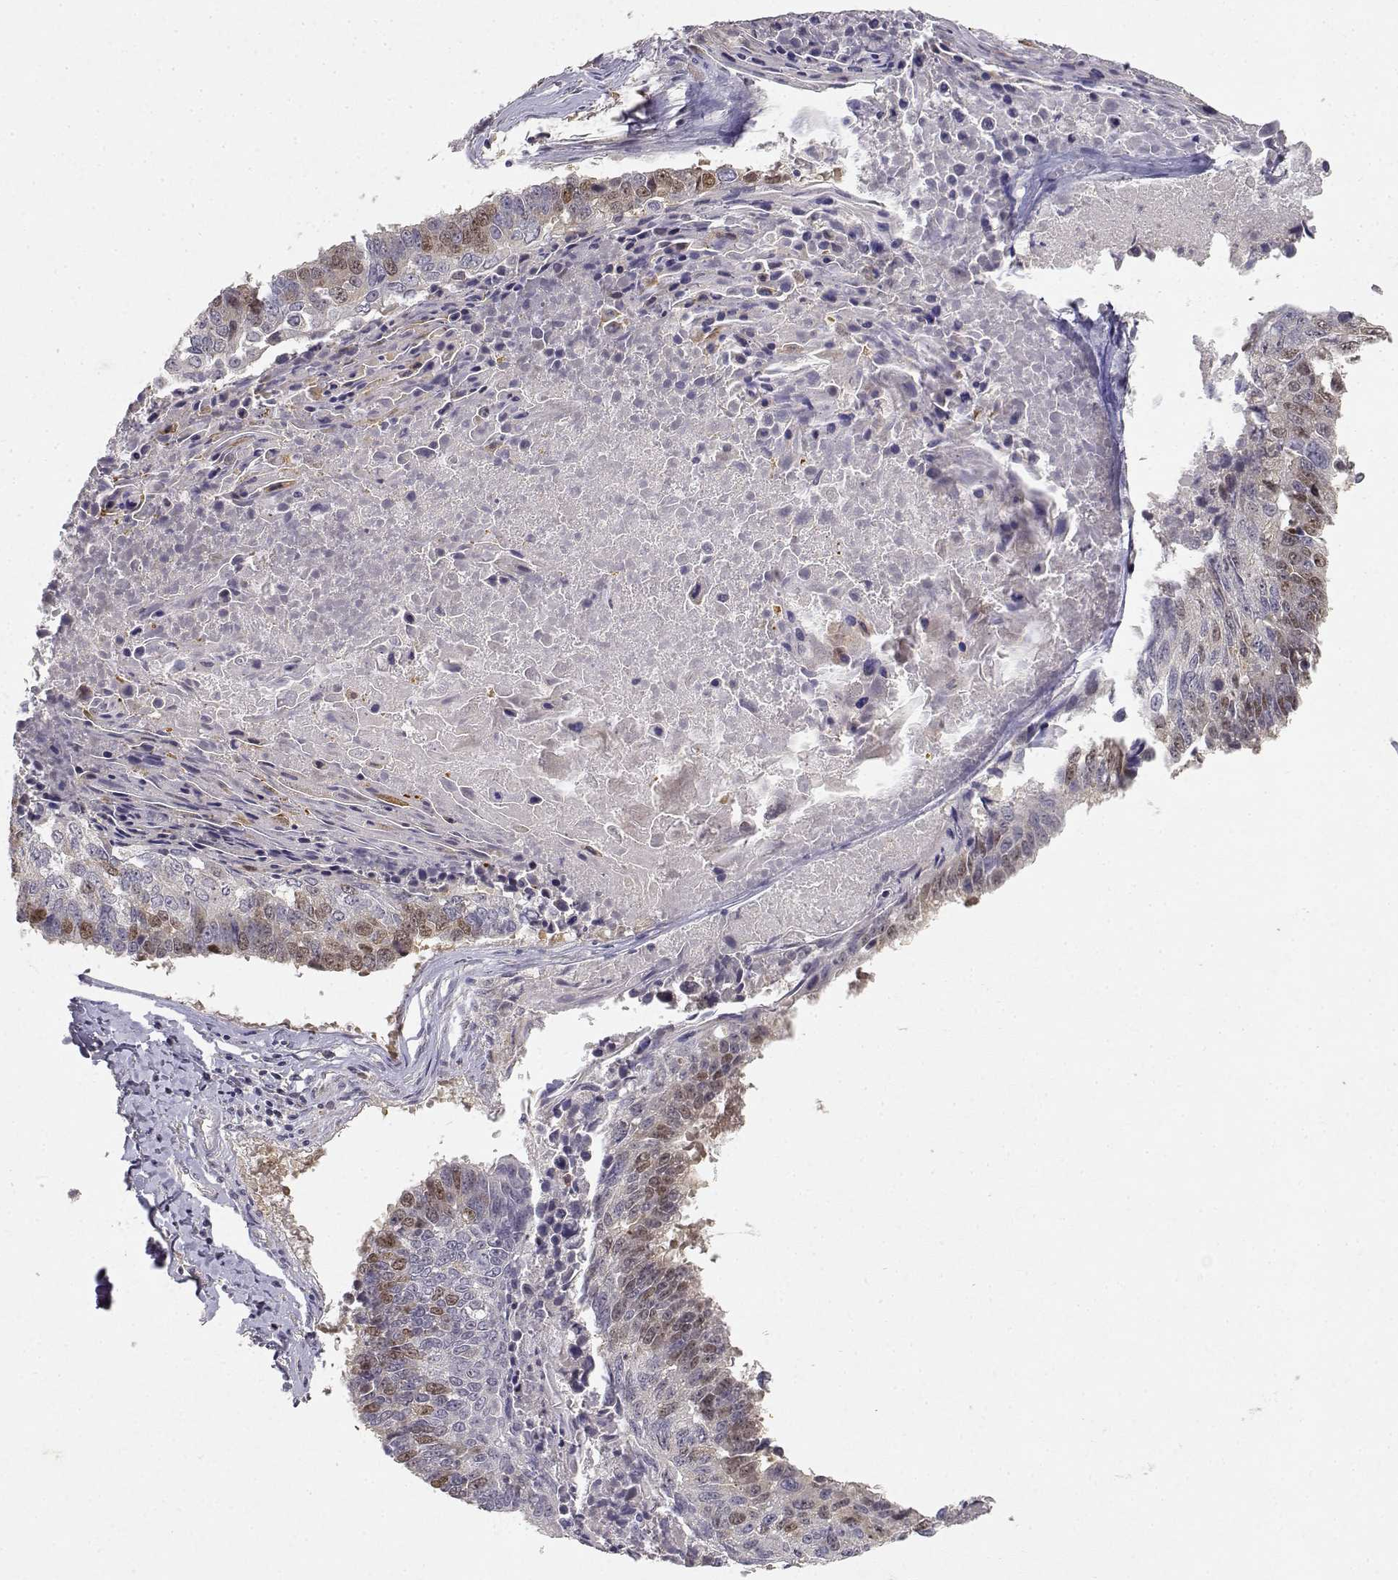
{"staining": {"intensity": "moderate", "quantity": "25%-75%", "location": "nuclear"}, "tissue": "lung cancer", "cell_type": "Tumor cells", "image_type": "cancer", "snomed": [{"axis": "morphology", "description": "Squamous cell carcinoma, NOS"}, {"axis": "topography", "description": "Lung"}], "caption": "Immunohistochemistry micrograph of neoplastic tissue: human lung cancer (squamous cell carcinoma) stained using IHC demonstrates medium levels of moderate protein expression localized specifically in the nuclear of tumor cells, appearing as a nuclear brown color.", "gene": "RAD51", "patient": {"sex": "male", "age": 73}}